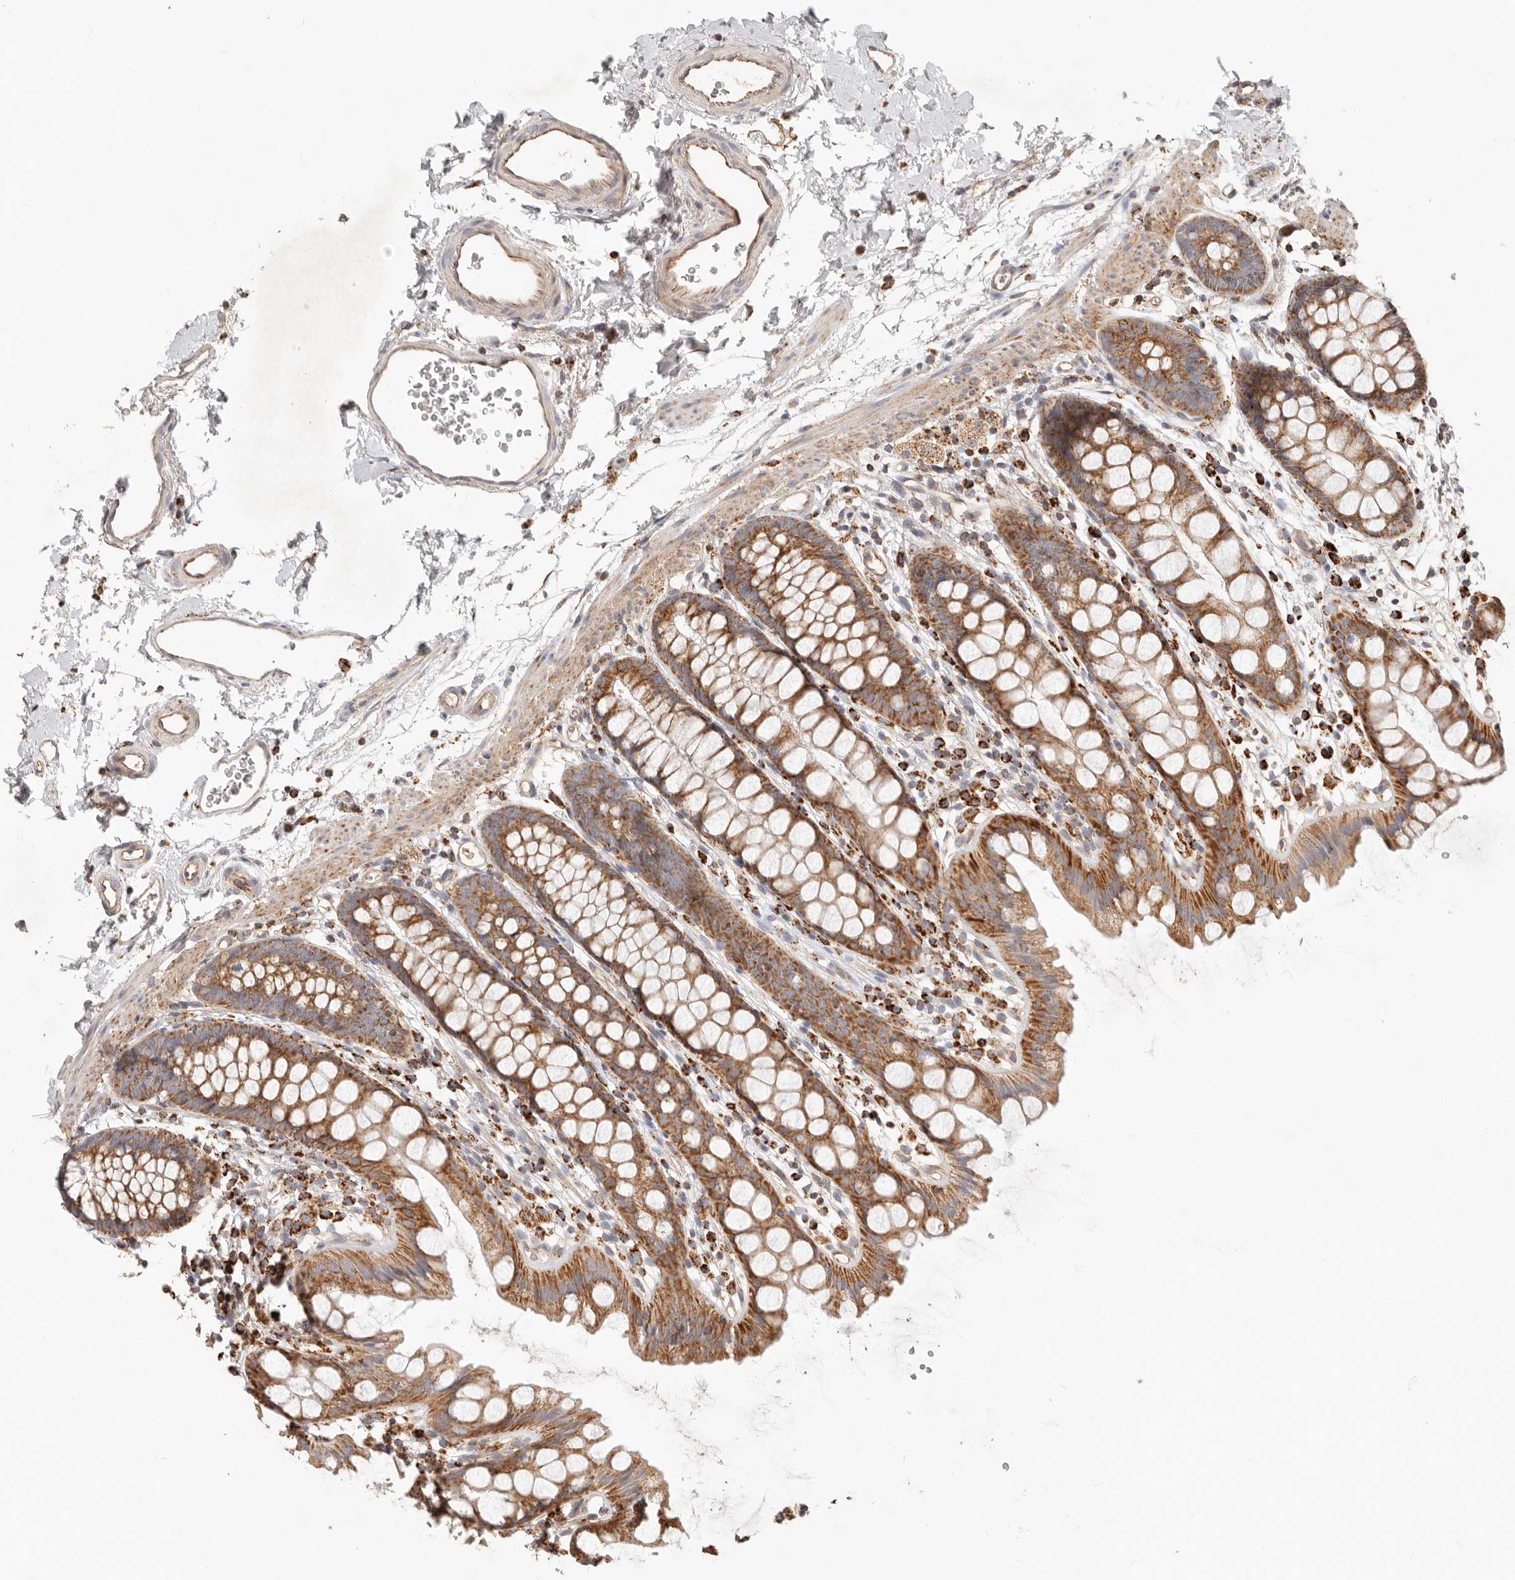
{"staining": {"intensity": "strong", "quantity": ">75%", "location": "cytoplasmic/membranous"}, "tissue": "rectum", "cell_type": "Glandular cells", "image_type": "normal", "snomed": [{"axis": "morphology", "description": "Normal tissue, NOS"}, {"axis": "topography", "description": "Rectum"}], "caption": "A brown stain highlights strong cytoplasmic/membranous expression of a protein in glandular cells of benign rectum. (IHC, brightfield microscopy, high magnification).", "gene": "ARHGEF10L", "patient": {"sex": "female", "age": 65}}